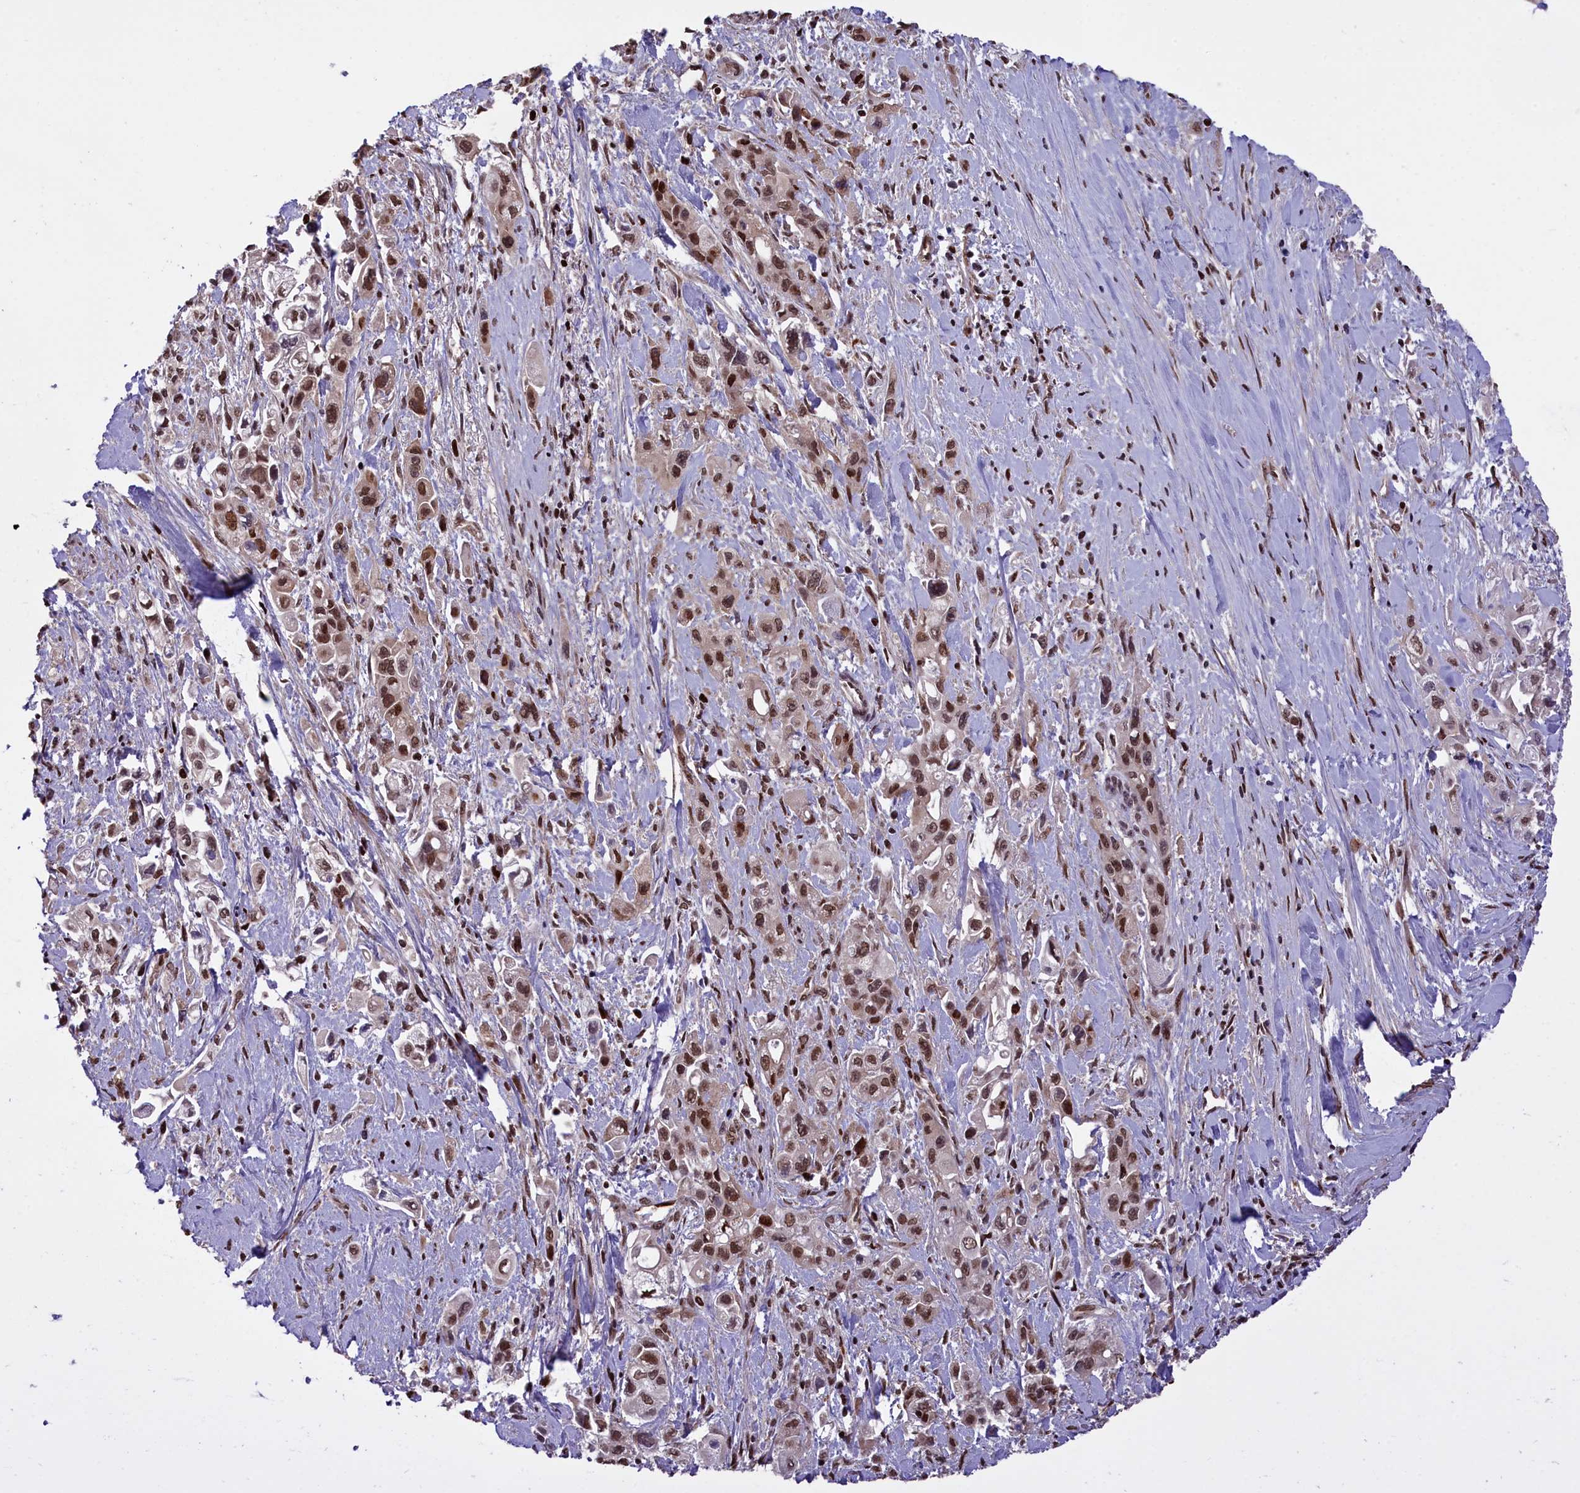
{"staining": {"intensity": "moderate", "quantity": ">75%", "location": "nuclear"}, "tissue": "pancreatic cancer", "cell_type": "Tumor cells", "image_type": "cancer", "snomed": [{"axis": "morphology", "description": "Adenocarcinoma, NOS"}, {"axis": "topography", "description": "Pancreas"}], "caption": "Protein staining exhibits moderate nuclear expression in approximately >75% of tumor cells in pancreatic cancer. (Stains: DAB (3,3'-diaminobenzidine) in brown, nuclei in blue, Microscopy: brightfield microscopy at high magnification).", "gene": "RELB", "patient": {"sex": "female", "age": 66}}